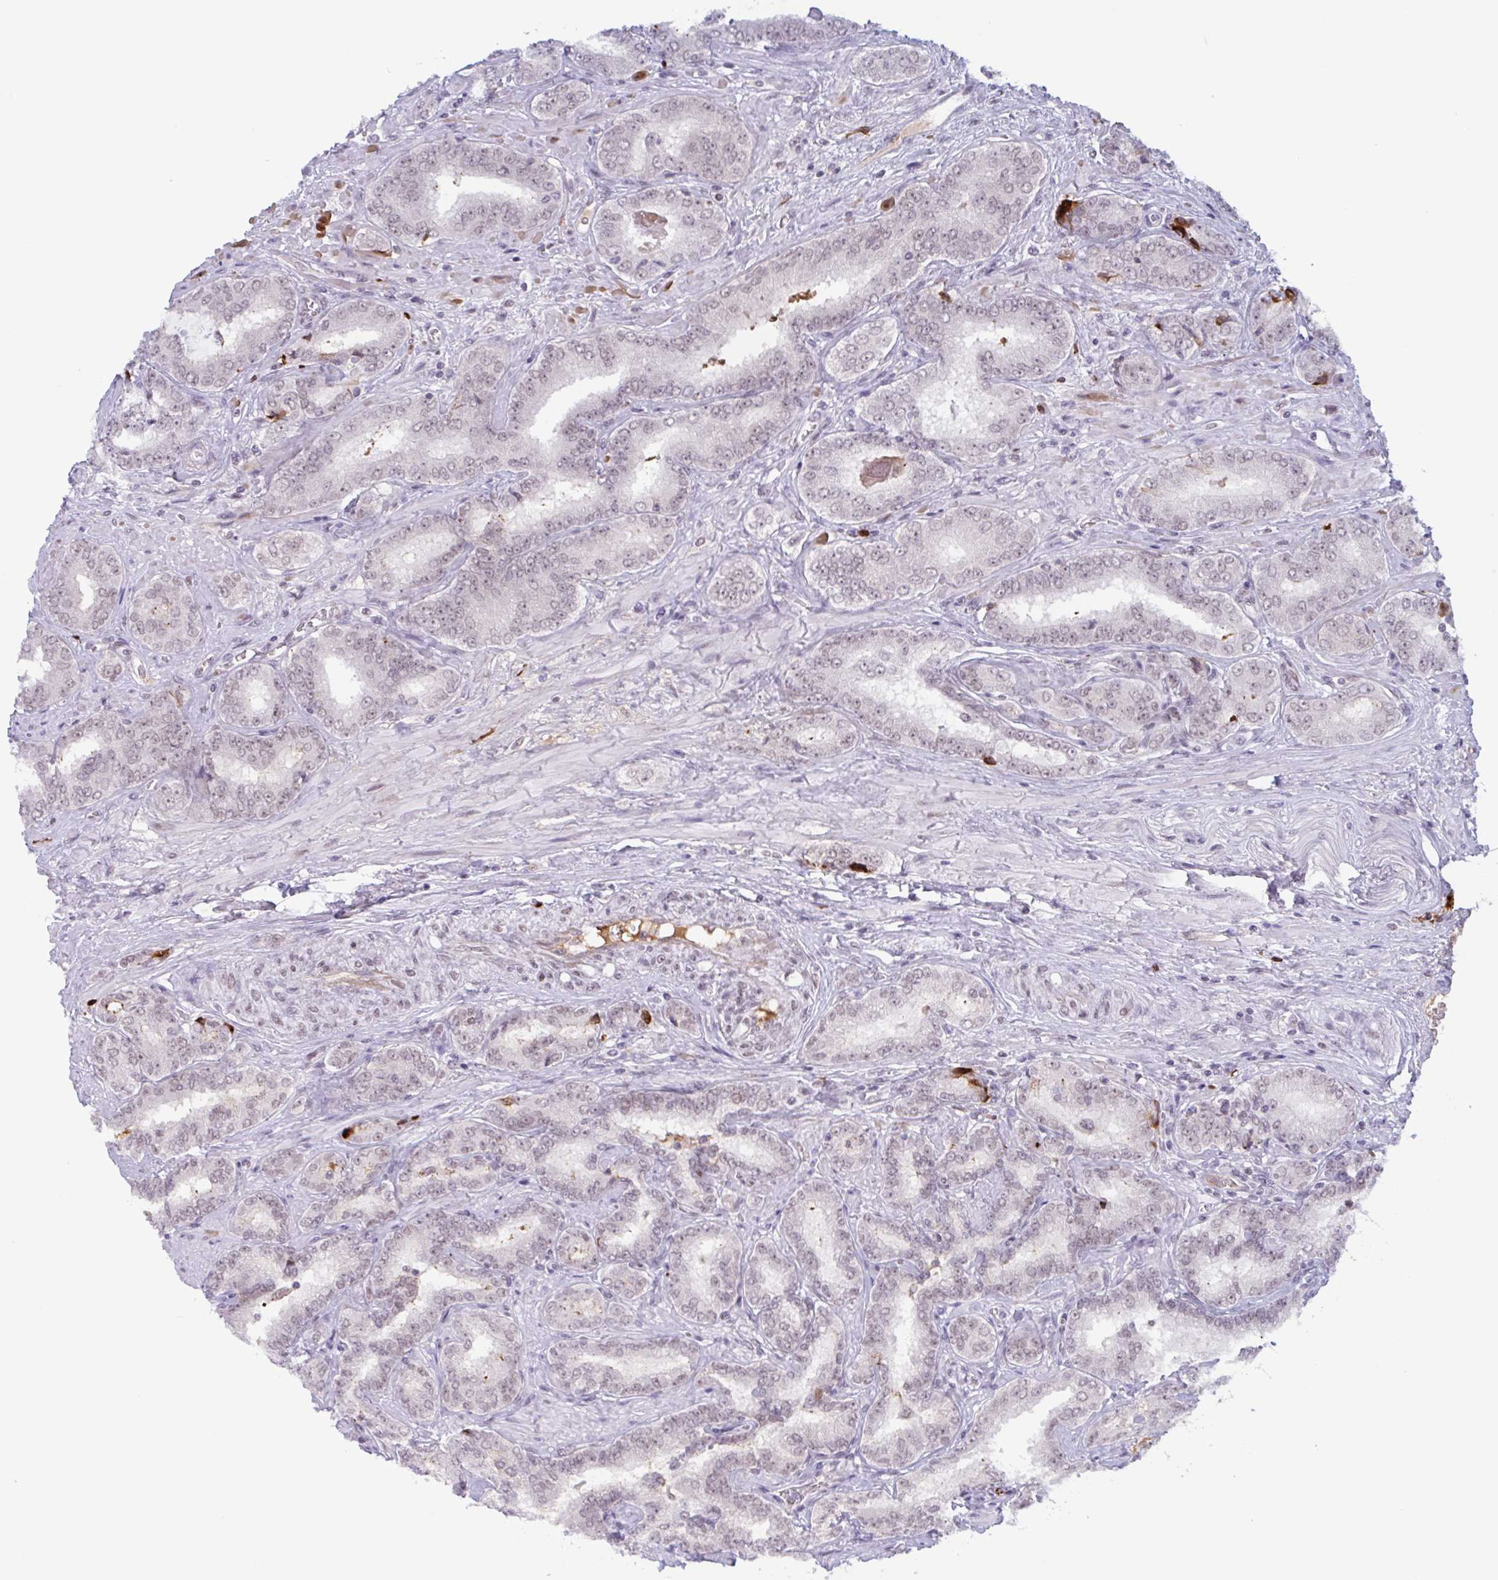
{"staining": {"intensity": "weak", "quantity": ">75%", "location": "nuclear"}, "tissue": "prostate cancer", "cell_type": "Tumor cells", "image_type": "cancer", "snomed": [{"axis": "morphology", "description": "Adenocarcinoma, High grade"}, {"axis": "topography", "description": "Prostate"}], "caption": "The immunohistochemical stain highlights weak nuclear positivity in tumor cells of prostate adenocarcinoma (high-grade) tissue. (Stains: DAB (3,3'-diaminobenzidine) in brown, nuclei in blue, Microscopy: brightfield microscopy at high magnification).", "gene": "PLG", "patient": {"sex": "male", "age": 72}}